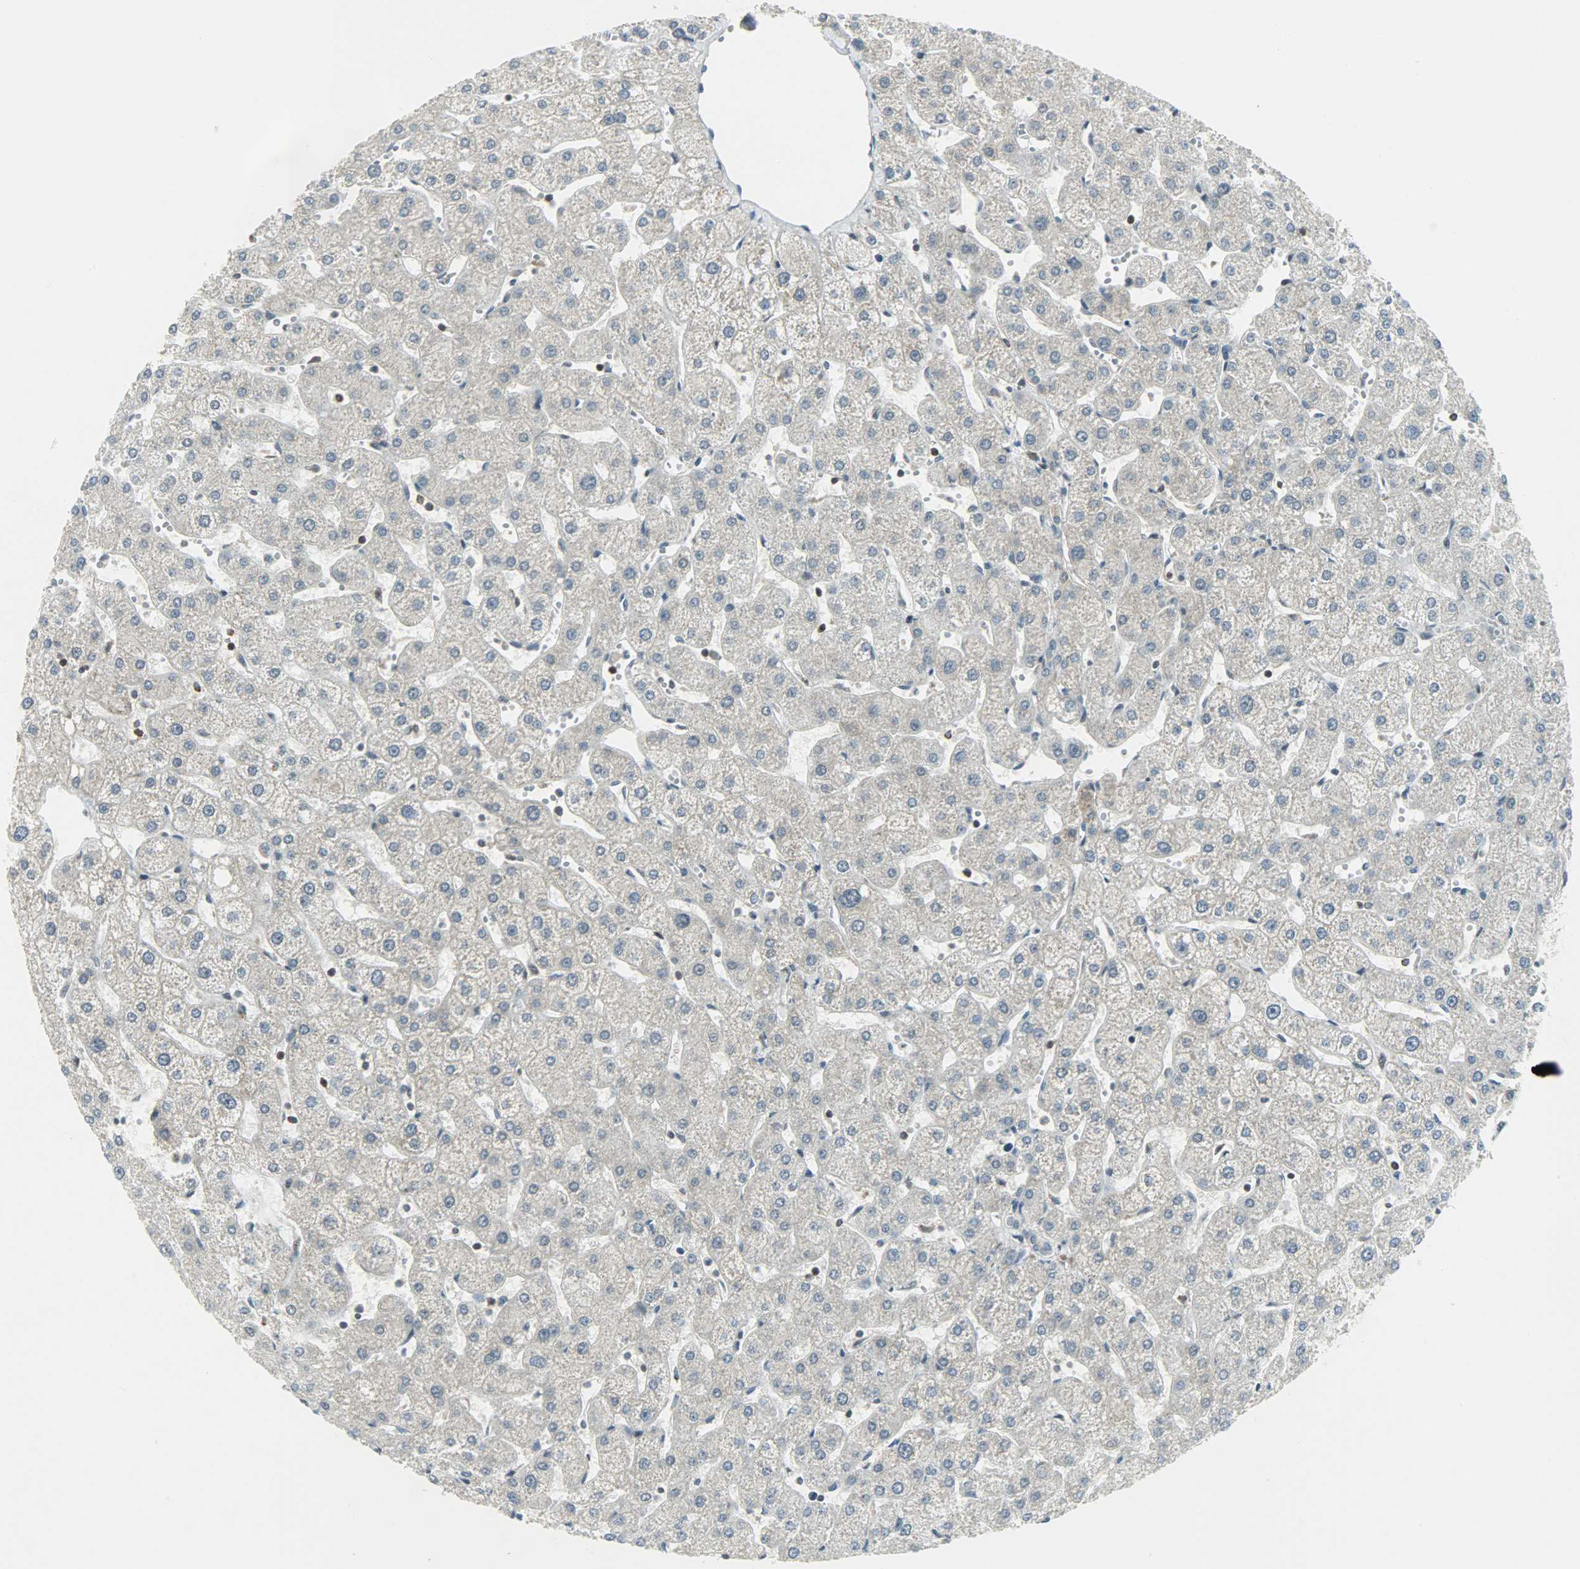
{"staining": {"intensity": "weak", "quantity": ">75%", "location": "cytoplasmic/membranous"}, "tissue": "liver", "cell_type": "Cholangiocytes", "image_type": "normal", "snomed": [{"axis": "morphology", "description": "Normal tissue, NOS"}, {"axis": "topography", "description": "Liver"}], "caption": "Protein staining of unremarkable liver reveals weak cytoplasmic/membranous expression in approximately >75% of cholangiocytes. (brown staining indicates protein expression, while blue staining denotes nuclei).", "gene": "IL15", "patient": {"sex": "male", "age": 67}}